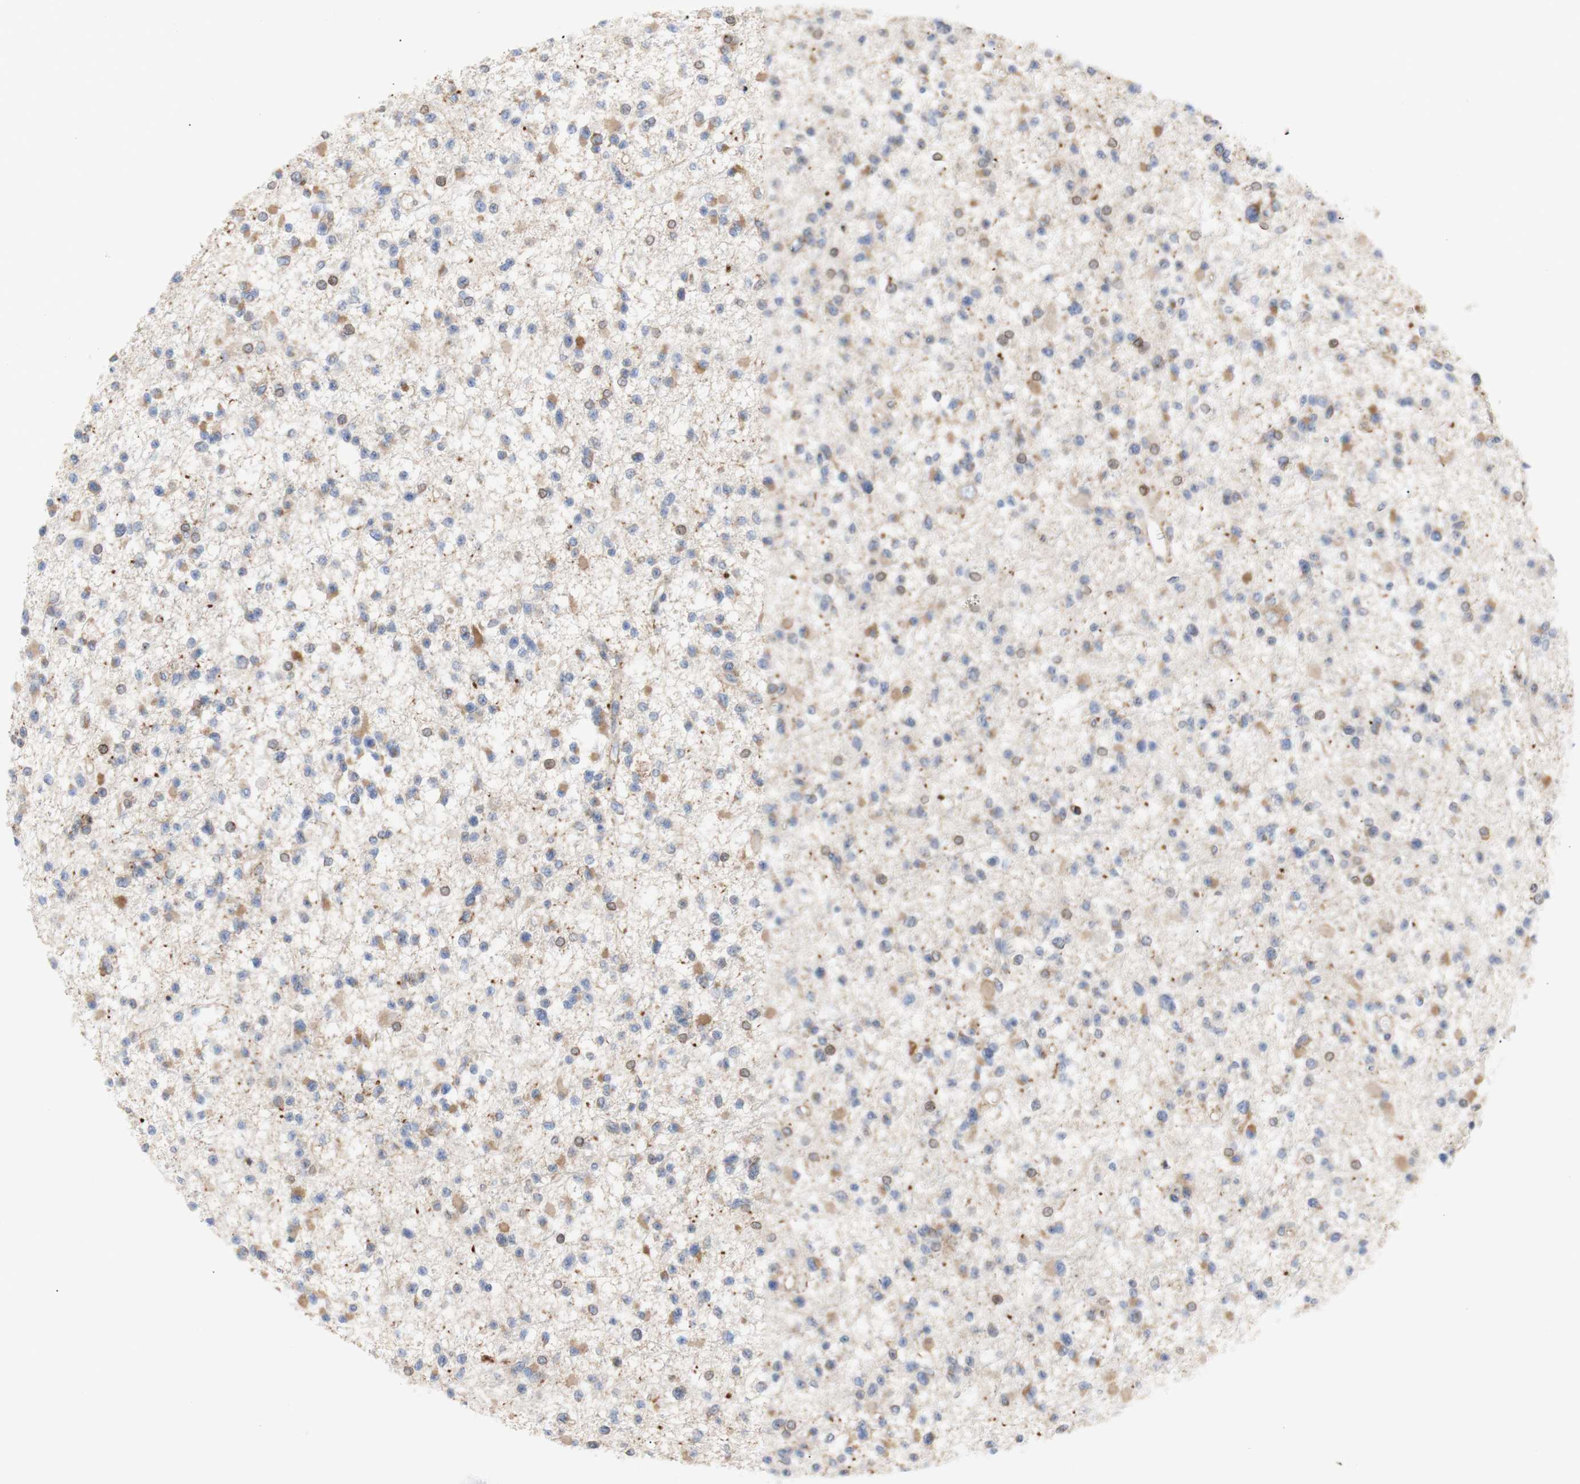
{"staining": {"intensity": "moderate", "quantity": "25%-75%", "location": "cytoplasmic/membranous,nuclear"}, "tissue": "glioma", "cell_type": "Tumor cells", "image_type": "cancer", "snomed": [{"axis": "morphology", "description": "Glioma, malignant, Low grade"}, {"axis": "topography", "description": "Brain"}], "caption": "Approximately 25%-75% of tumor cells in human malignant glioma (low-grade) exhibit moderate cytoplasmic/membranous and nuclear protein expression as visualized by brown immunohistochemical staining.", "gene": "ERLIN1", "patient": {"sex": "female", "age": 22}}